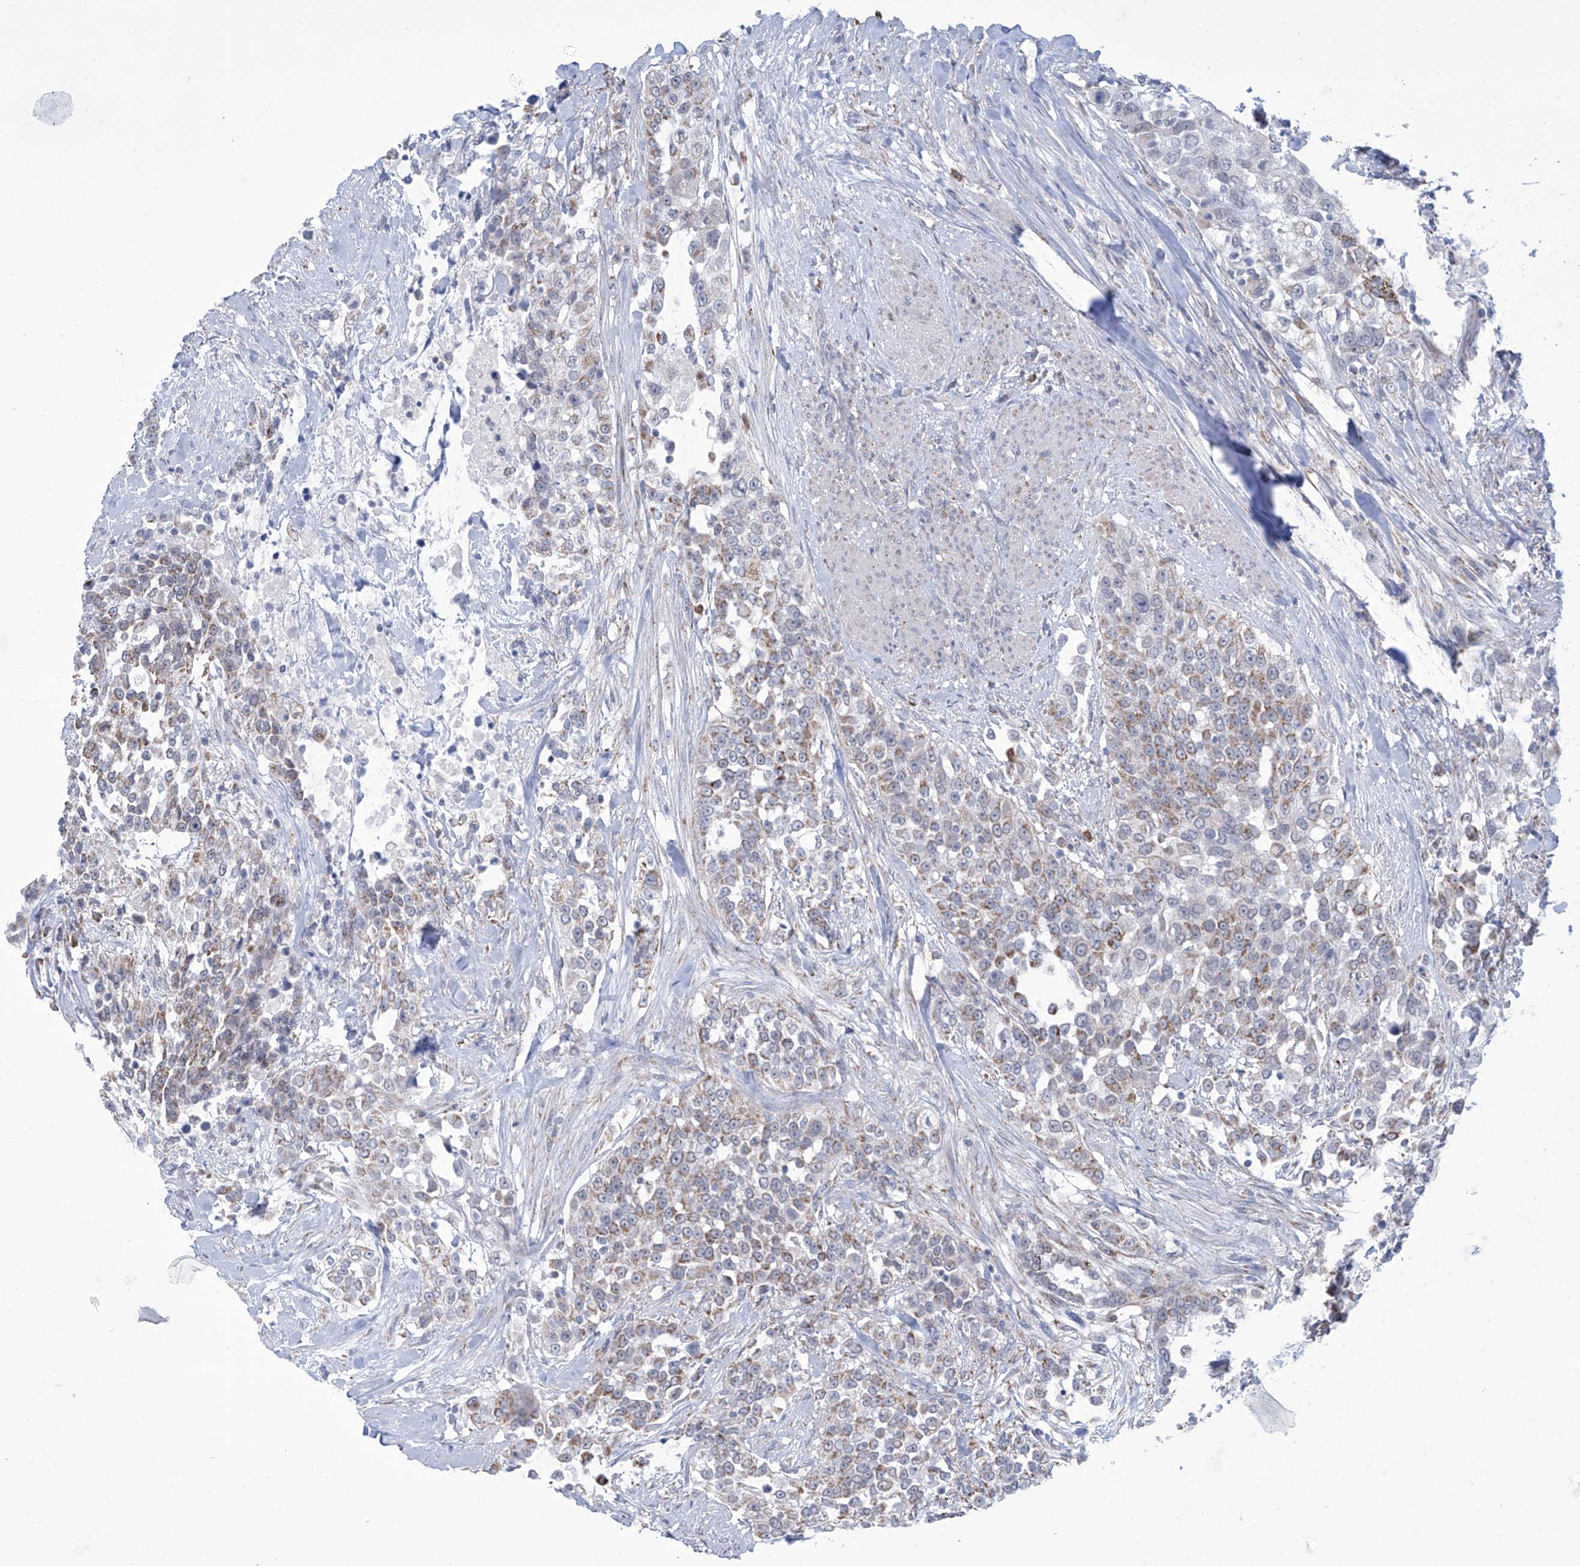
{"staining": {"intensity": "moderate", "quantity": ">75%", "location": "cytoplasmic/membranous"}, "tissue": "urothelial cancer", "cell_type": "Tumor cells", "image_type": "cancer", "snomed": [{"axis": "morphology", "description": "Urothelial carcinoma, High grade"}, {"axis": "topography", "description": "Urinary bladder"}], "caption": "Immunohistochemical staining of human urothelial cancer demonstrates medium levels of moderate cytoplasmic/membranous positivity in approximately >75% of tumor cells. (Brightfield microscopy of DAB IHC at high magnification).", "gene": "ALDH6A1", "patient": {"sex": "female", "age": 80}}